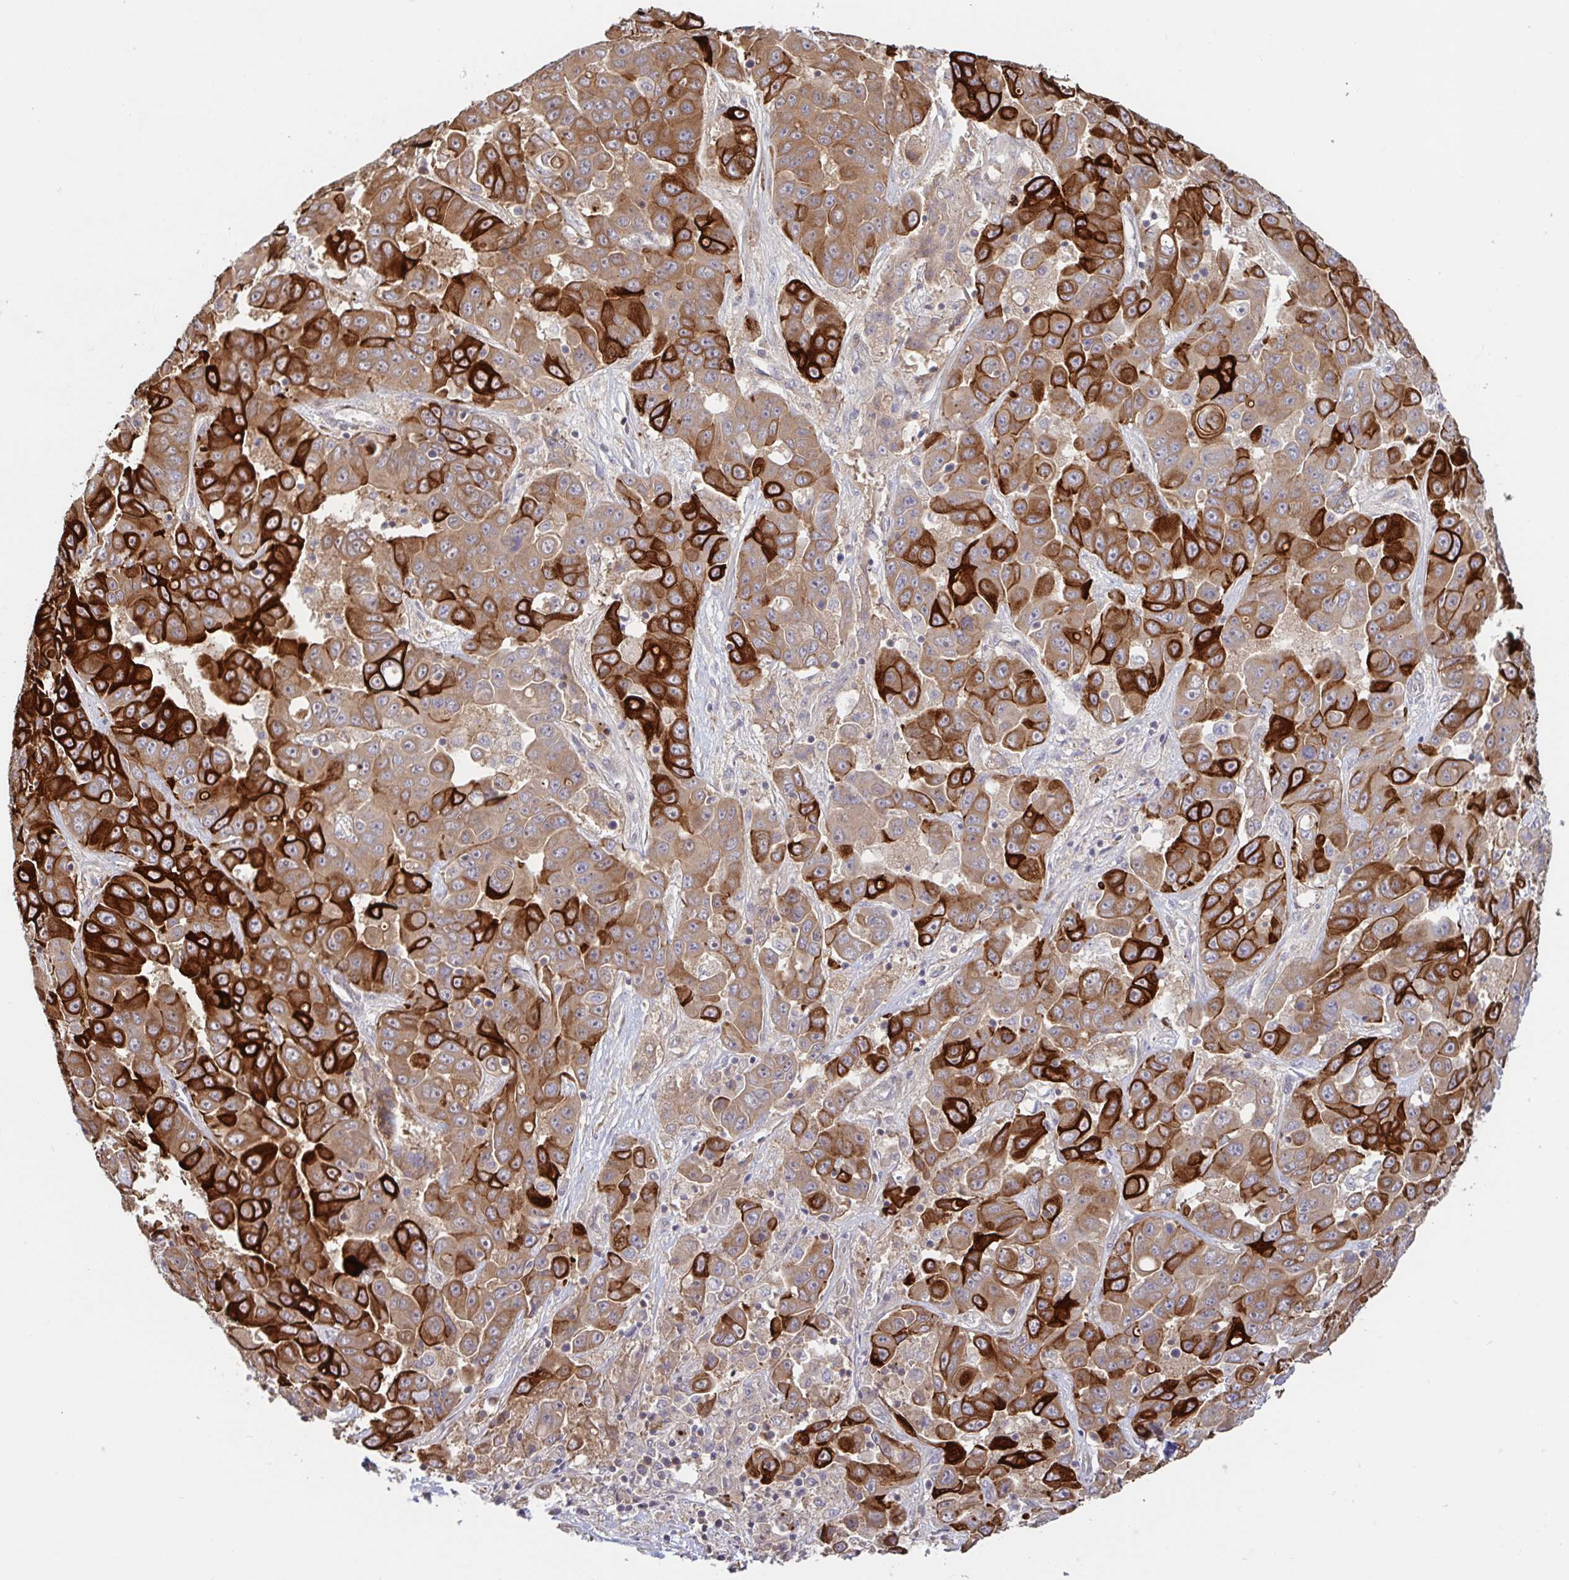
{"staining": {"intensity": "strong", "quantity": "25%-75%", "location": "cytoplasmic/membranous"}, "tissue": "liver cancer", "cell_type": "Tumor cells", "image_type": "cancer", "snomed": [{"axis": "morphology", "description": "Cholangiocarcinoma"}, {"axis": "topography", "description": "Liver"}], "caption": "Protein staining of liver cancer tissue exhibits strong cytoplasmic/membranous expression in about 25%-75% of tumor cells. (Stains: DAB in brown, nuclei in blue, Microscopy: brightfield microscopy at high magnification).", "gene": "AACS", "patient": {"sex": "female", "age": 52}}